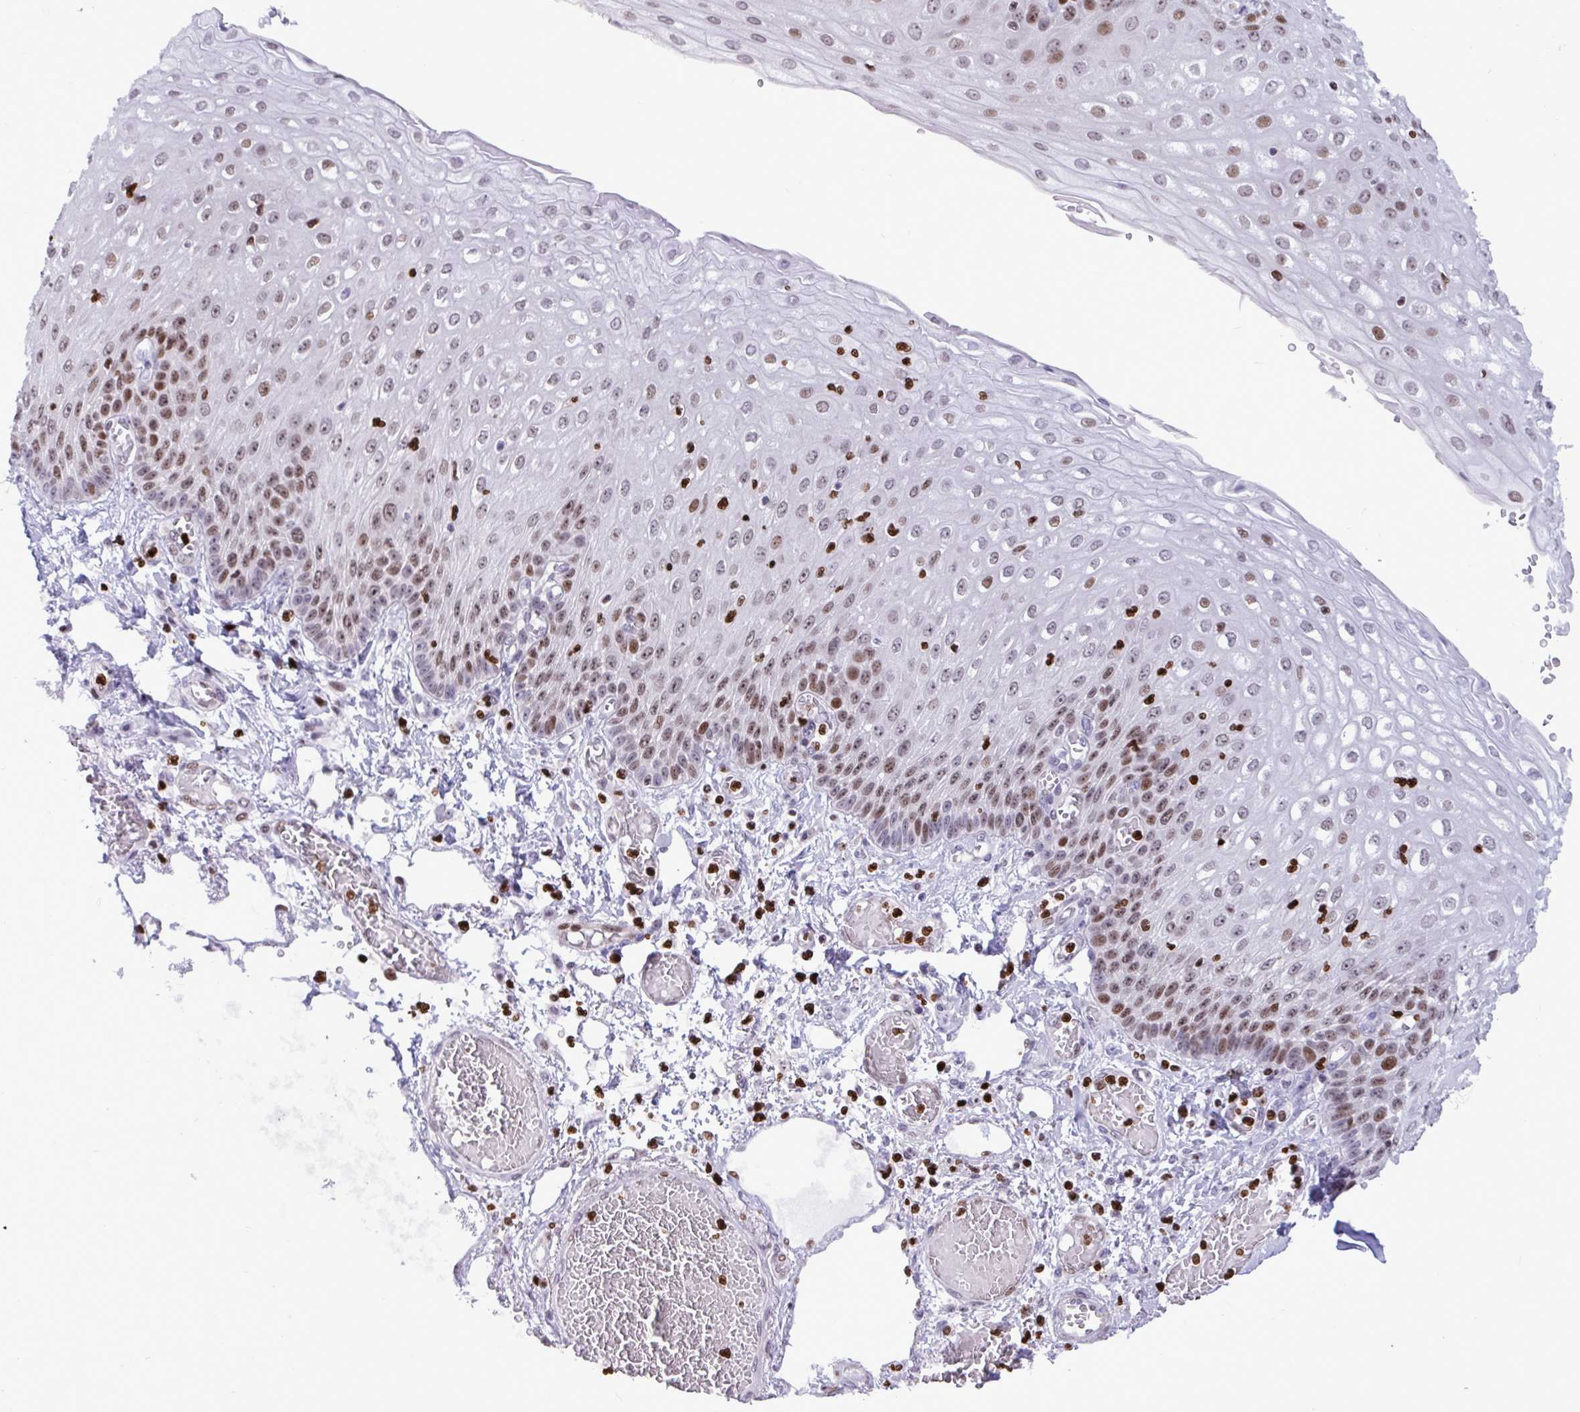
{"staining": {"intensity": "moderate", "quantity": "25%-75%", "location": "nuclear"}, "tissue": "esophagus", "cell_type": "Squamous epithelial cells", "image_type": "normal", "snomed": [{"axis": "morphology", "description": "Normal tissue, NOS"}, {"axis": "morphology", "description": "Adenocarcinoma, NOS"}, {"axis": "topography", "description": "Esophagus"}], "caption": "Unremarkable esophagus exhibits moderate nuclear positivity in about 25%-75% of squamous epithelial cells, visualized by immunohistochemistry. The staining is performed using DAB brown chromogen to label protein expression. The nuclei are counter-stained blue using hematoxylin.", "gene": "HMGB2", "patient": {"sex": "male", "age": 81}}